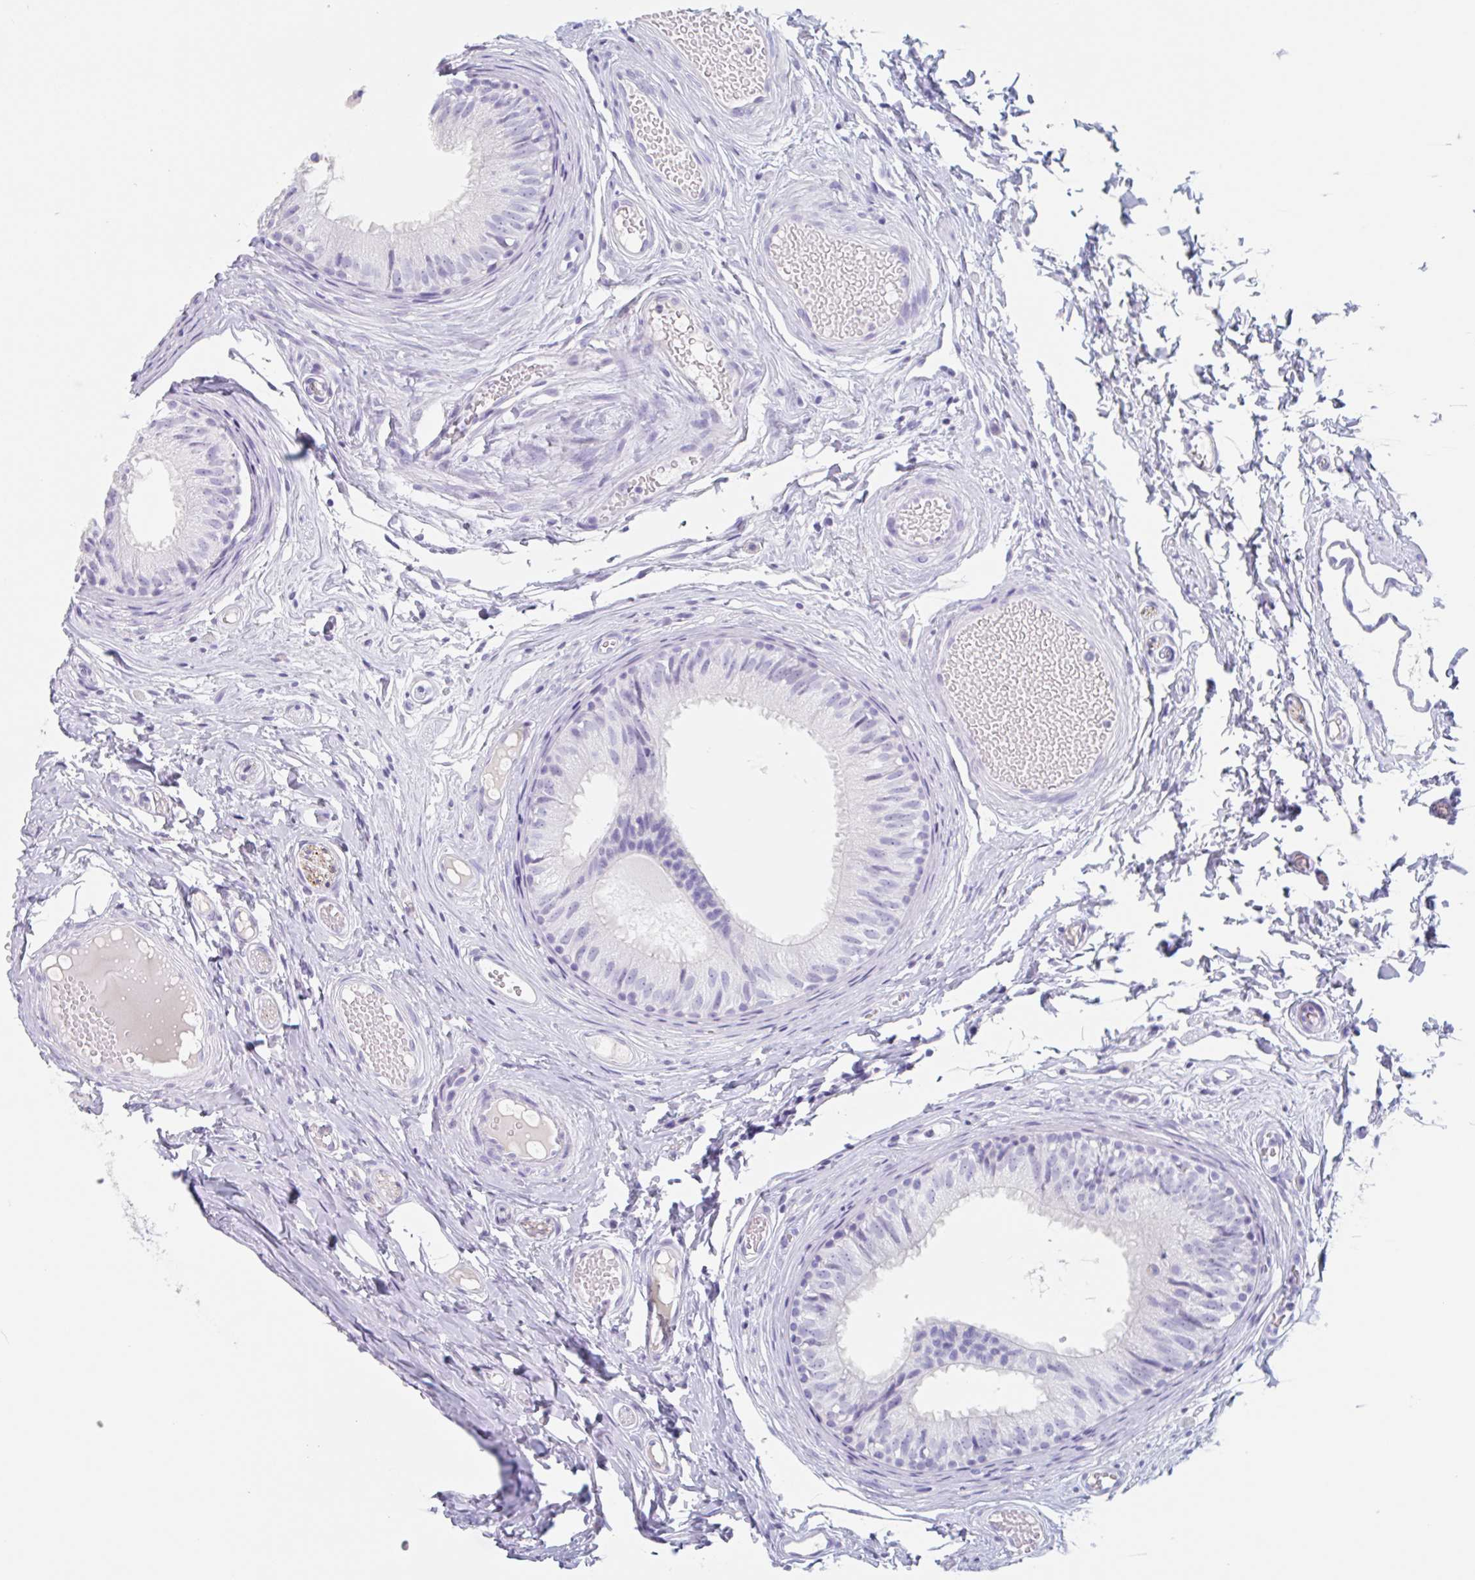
{"staining": {"intensity": "negative", "quantity": "none", "location": "none"}, "tissue": "epididymis", "cell_type": "Glandular cells", "image_type": "normal", "snomed": [{"axis": "morphology", "description": "Normal tissue, NOS"}, {"axis": "morphology", "description": "Seminoma, NOS"}, {"axis": "topography", "description": "Testis"}, {"axis": "topography", "description": "Epididymis"}], "caption": "Immunohistochemistry micrograph of benign epididymis: epididymis stained with DAB (3,3'-diaminobenzidine) displays no significant protein staining in glandular cells. (Brightfield microscopy of DAB immunohistochemistry (IHC) at high magnification).", "gene": "EMC4", "patient": {"sex": "male", "age": 34}}